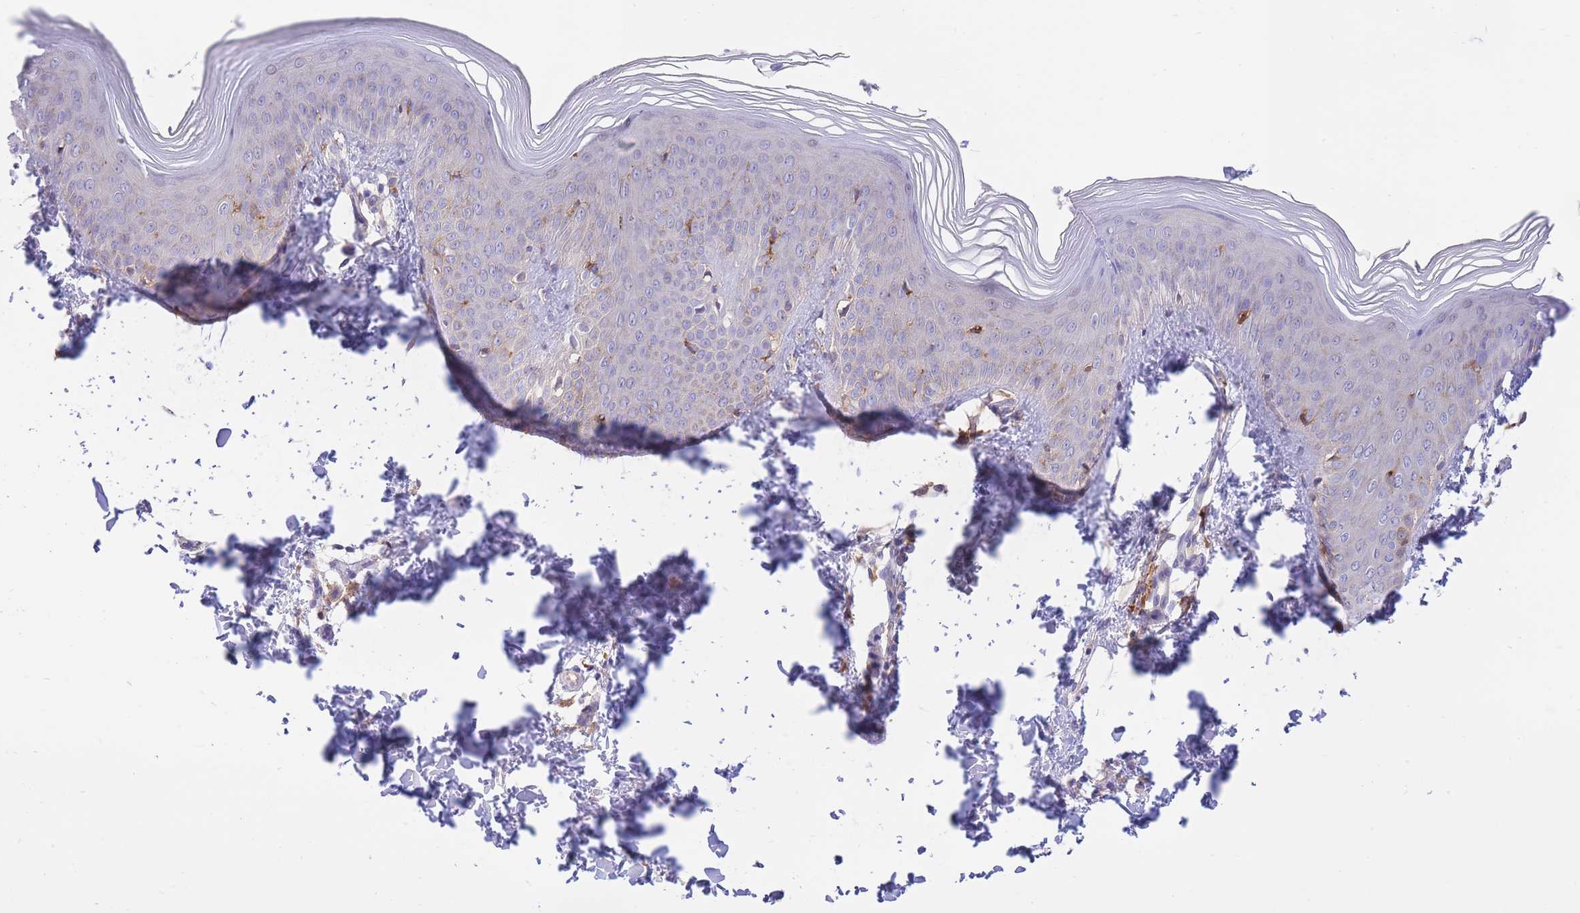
{"staining": {"intensity": "negative", "quantity": "none", "location": "none"}, "tissue": "skin", "cell_type": "Epidermal cells", "image_type": "normal", "snomed": [{"axis": "morphology", "description": "Normal tissue, NOS"}, {"axis": "morphology", "description": "Inflammation, NOS"}, {"axis": "topography", "description": "Soft tissue"}, {"axis": "topography", "description": "Anal"}], "caption": "Benign skin was stained to show a protein in brown. There is no significant expression in epidermal cells. Nuclei are stained in blue.", "gene": "NAMPT", "patient": {"sex": "female", "age": 15}}